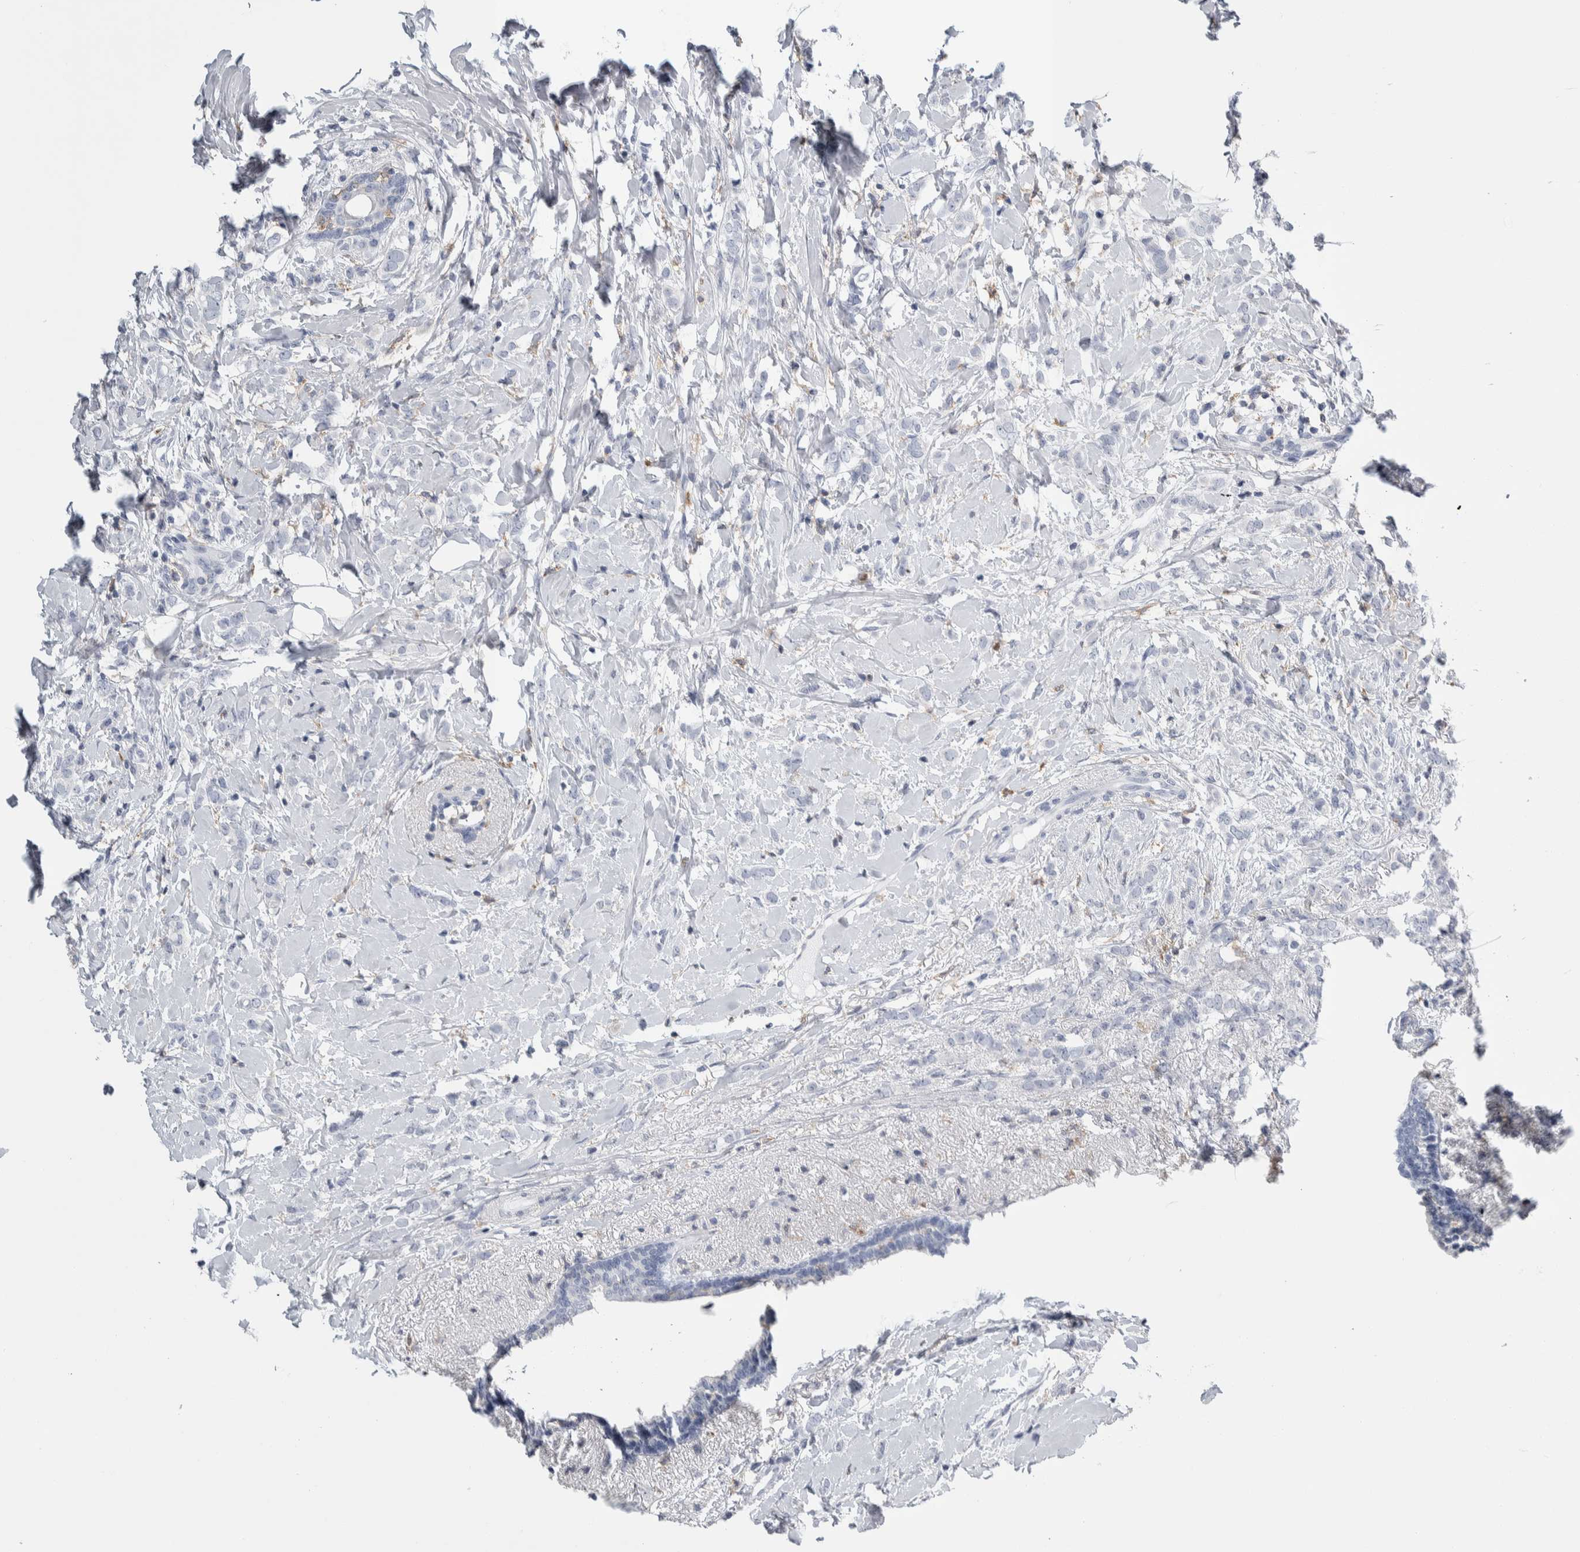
{"staining": {"intensity": "negative", "quantity": "none", "location": "none"}, "tissue": "breast cancer", "cell_type": "Tumor cells", "image_type": "cancer", "snomed": [{"axis": "morphology", "description": "Normal tissue, NOS"}, {"axis": "morphology", "description": "Lobular carcinoma"}, {"axis": "topography", "description": "Breast"}], "caption": "The histopathology image shows no staining of tumor cells in breast cancer. (DAB immunohistochemistry with hematoxylin counter stain).", "gene": "SKAP2", "patient": {"sex": "female", "age": 47}}